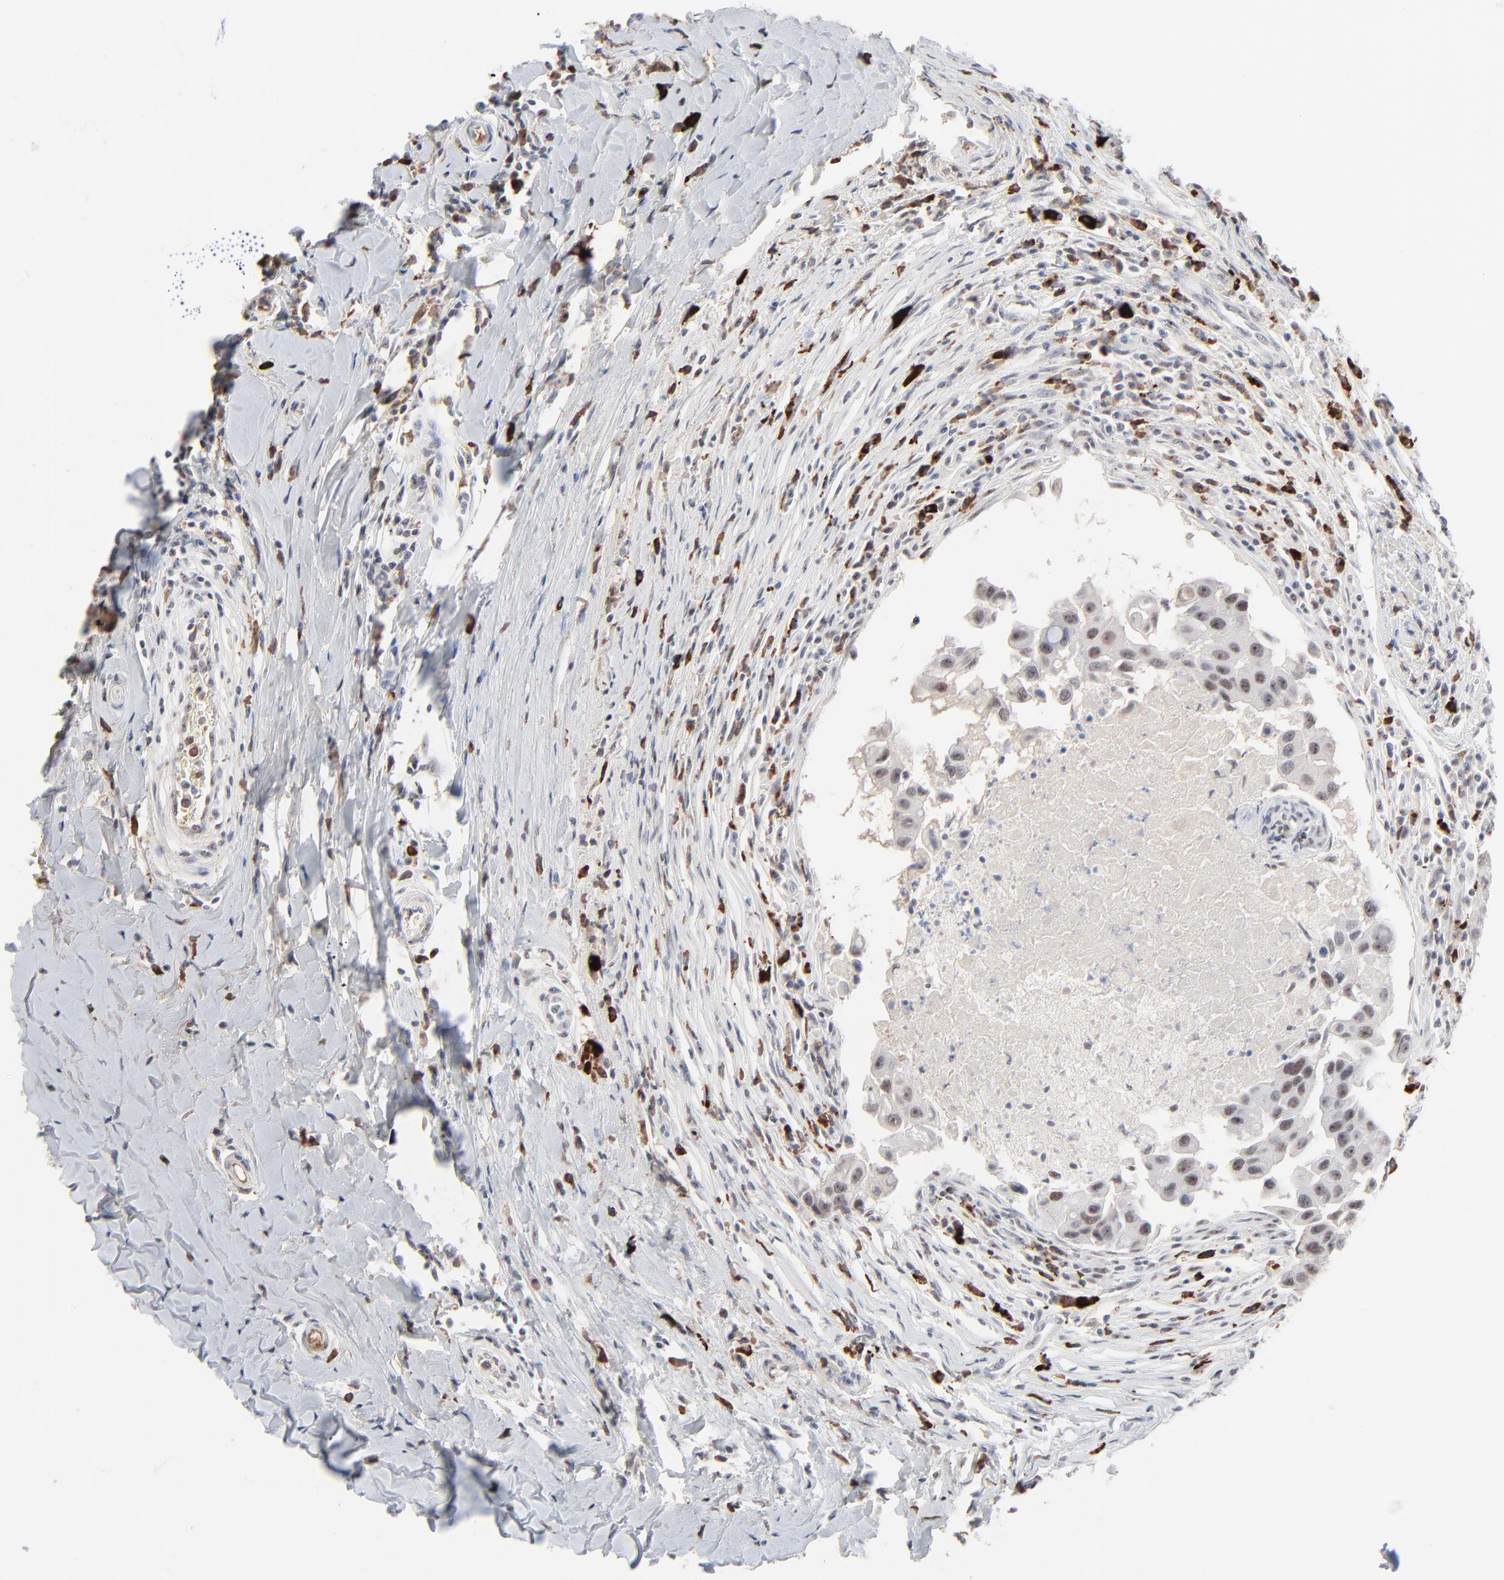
{"staining": {"intensity": "weak", "quantity": "<25%", "location": "nuclear"}, "tissue": "breast cancer", "cell_type": "Tumor cells", "image_type": "cancer", "snomed": [{"axis": "morphology", "description": "Duct carcinoma"}, {"axis": "topography", "description": "Breast"}], "caption": "There is no significant staining in tumor cells of breast cancer (intraductal carcinoma).", "gene": "MPHOSPH6", "patient": {"sex": "female", "age": 27}}